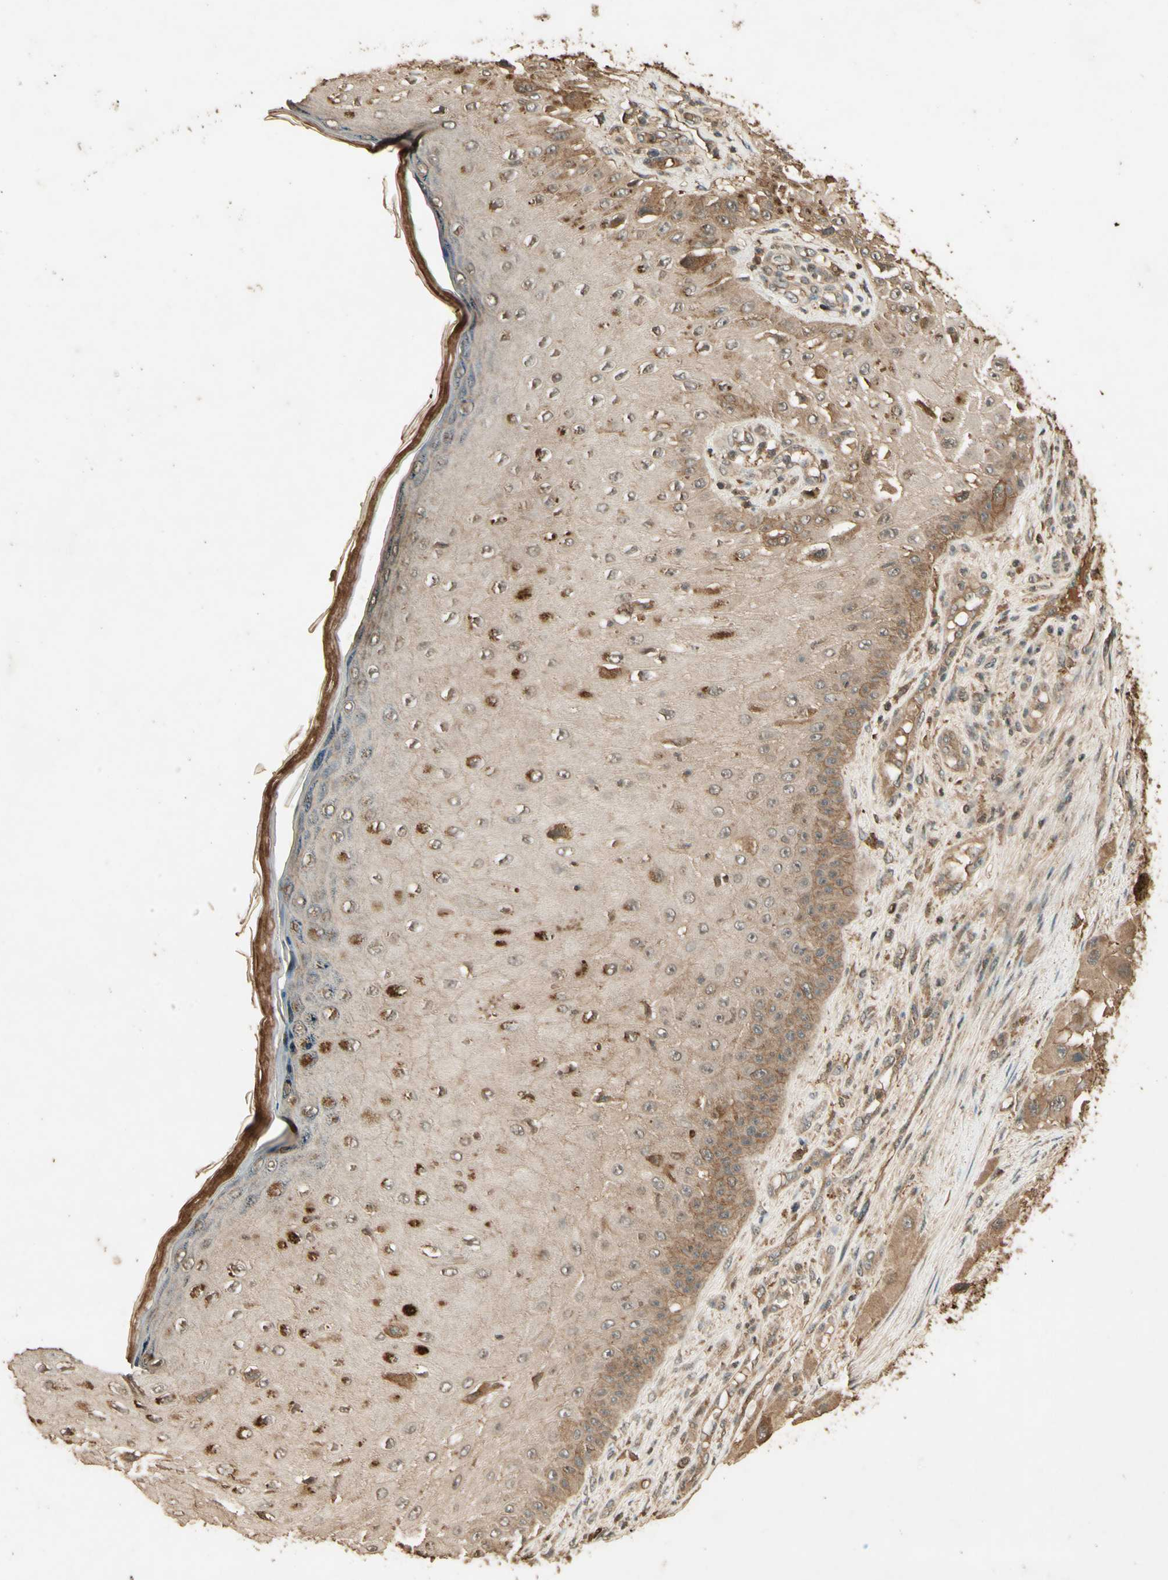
{"staining": {"intensity": "moderate", "quantity": ">75%", "location": "cytoplasmic/membranous"}, "tissue": "melanoma", "cell_type": "Tumor cells", "image_type": "cancer", "snomed": [{"axis": "morphology", "description": "Malignant melanoma, NOS"}, {"axis": "topography", "description": "Skin"}], "caption": "Immunohistochemistry photomicrograph of melanoma stained for a protein (brown), which reveals medium levels of moderate cytoplasmic/membranous expression in approximately >75% of tumor cells.", "gene": "SMAD9", "patient": {"sex": "female", "age": 81}}